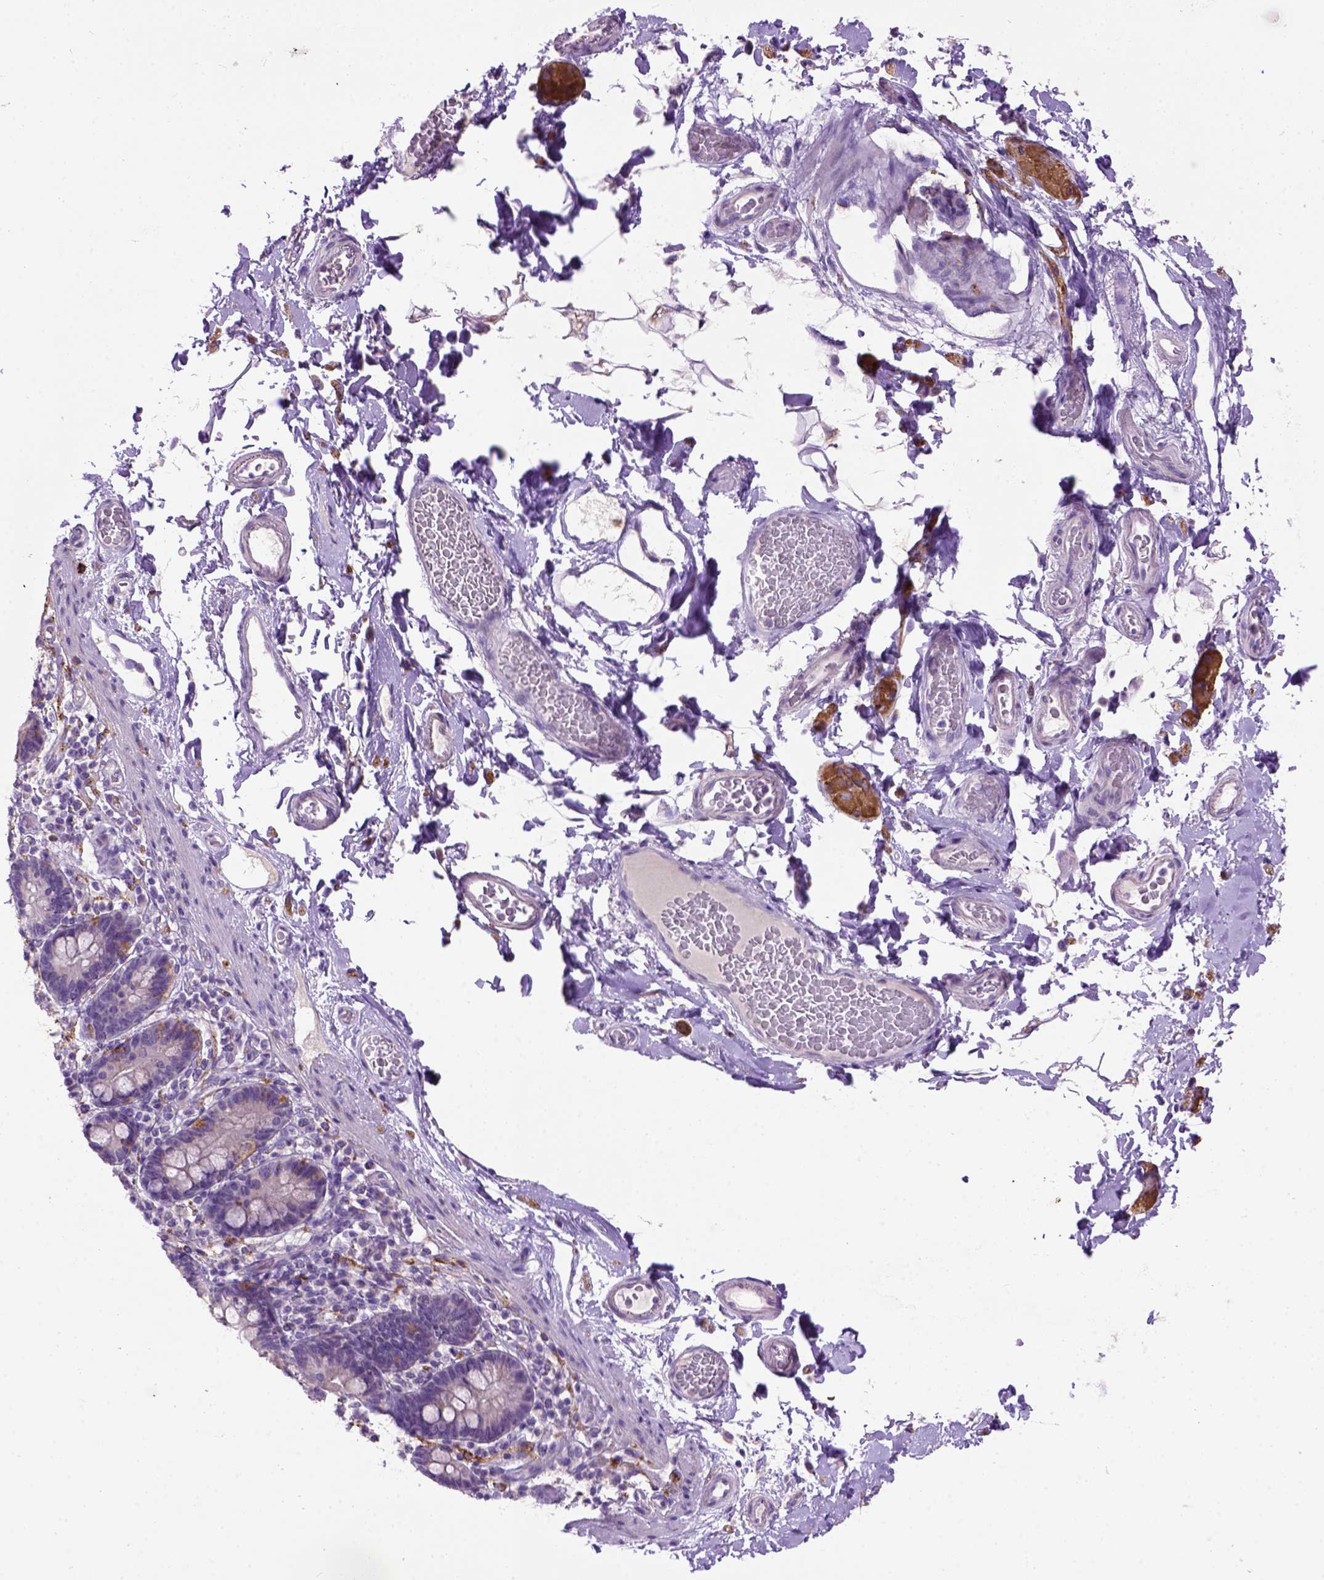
{"staining": {"intensity": "negative", "quantity": "none", "location": "none"}, "tissue": "smooth muscle", "cell_type": "Smooth muscle cells", "image_type": "normal", "snomed": [{"axis": "morphology", "description": "Normal tissue, NOS"}, {"axis": "topography", "description": "Smooth muscle"}, {"axis": "topography", "description": "Colon"}], "caption": "Immunohistochemical staining of unremarkable smooth muscle exhibits no significant positivity in smooth muscle cells. (DAB immunohistochemistry (IHC) with hematoxylin counter stain).", "gene": "MAPT", "patient": {"sex": "male", "age": 73}}